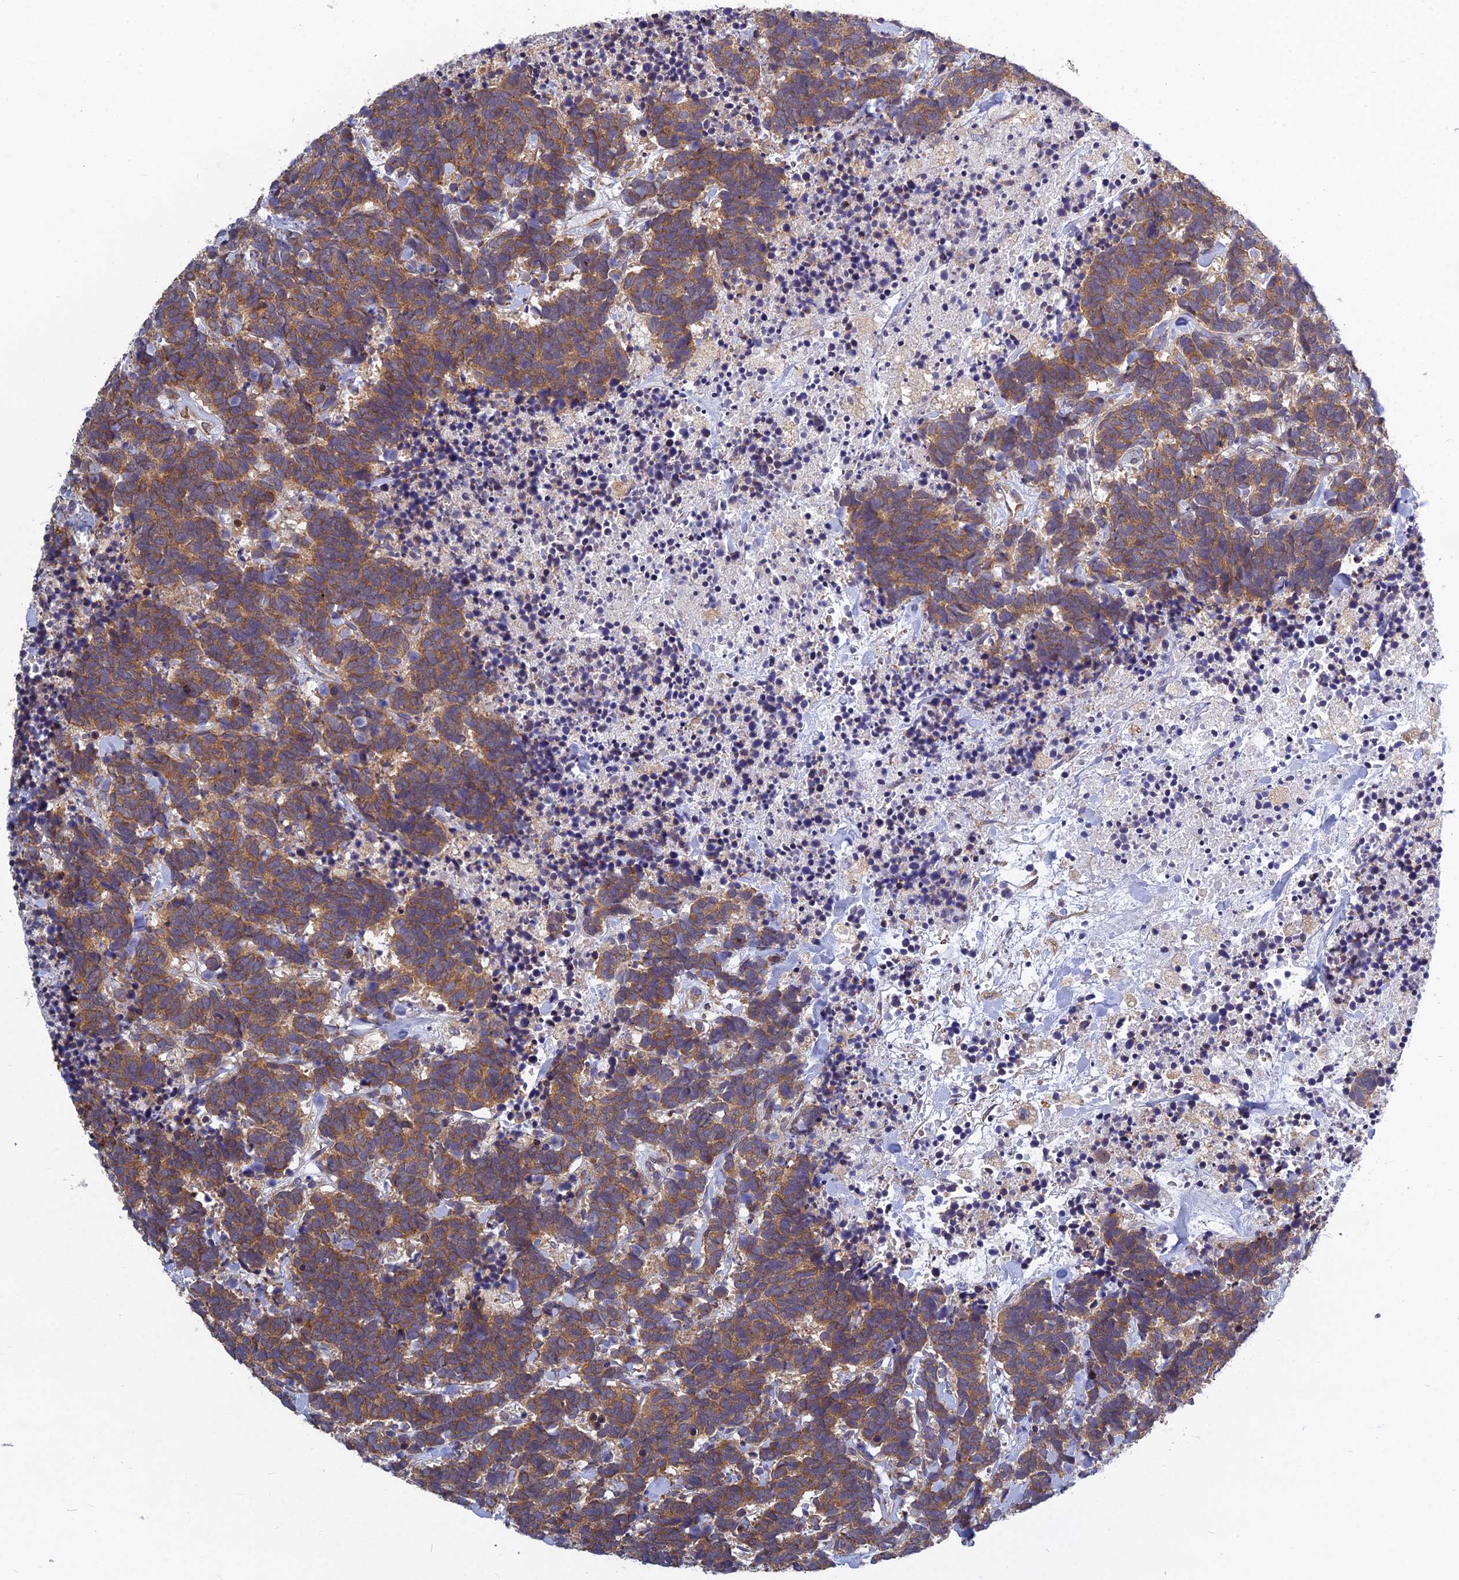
{"staining": {"intensity": "moderate", "quantity": ">75%", "location": "cytoplasmic/membranous"}, "tissue": "carcinoid", "cell_type": "Tumor cells", "image_type": "cancer", "snomed": [{"axis": "morphology", "description": "Carcinoma, NOS"}, {"axis": "morphology", "description": "Carcinoid, malignant, NOS"}, {"axis": "topography", "description": "Prostate"}], "caption": "Human carcinoid stained for a protein (brown) displays moderate cytoplasmic/membranous positive staining in approximately >75% of tumor cells.", "gene": "KIAA1143", "patient": {"sex": "male", "age": 57}}